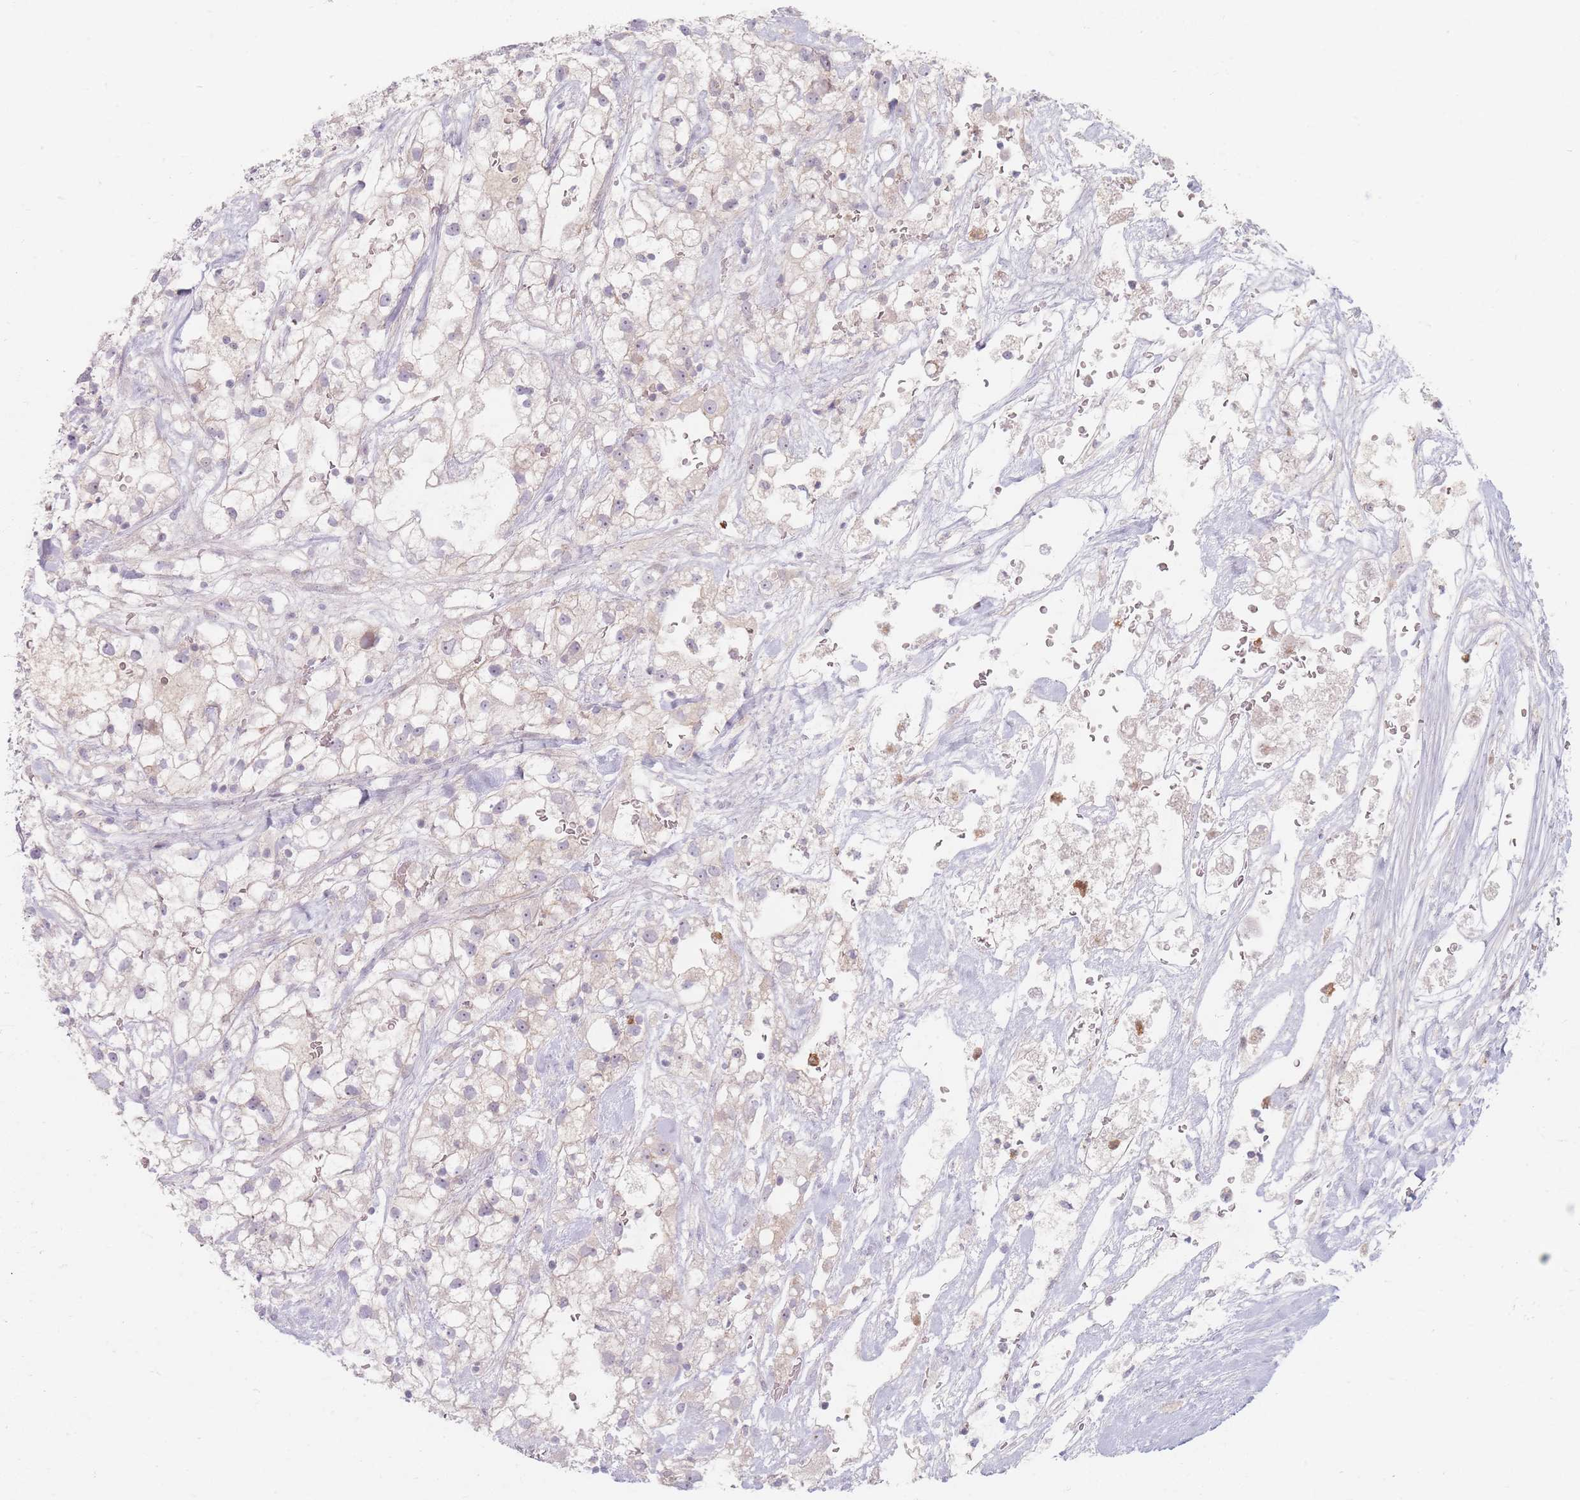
{"staining": {"intensity": "negative", "quantity": "none", "location": "none"}, "tissue": "renal cancer", "cell_type": "Tumor cells", "image_type": "cancer", "snomed": [{"axis": "morphology", "description": "Adenocarcinoma, NOS"}, {"axis": "topography", "description": "Kidney"}], "caption": "Renal cancer was stained to show a protein in brown. There is no significant positivity in tumor cells.", "gene": "CHCHD7", "patient": {"sex": "male", "age": 59}}